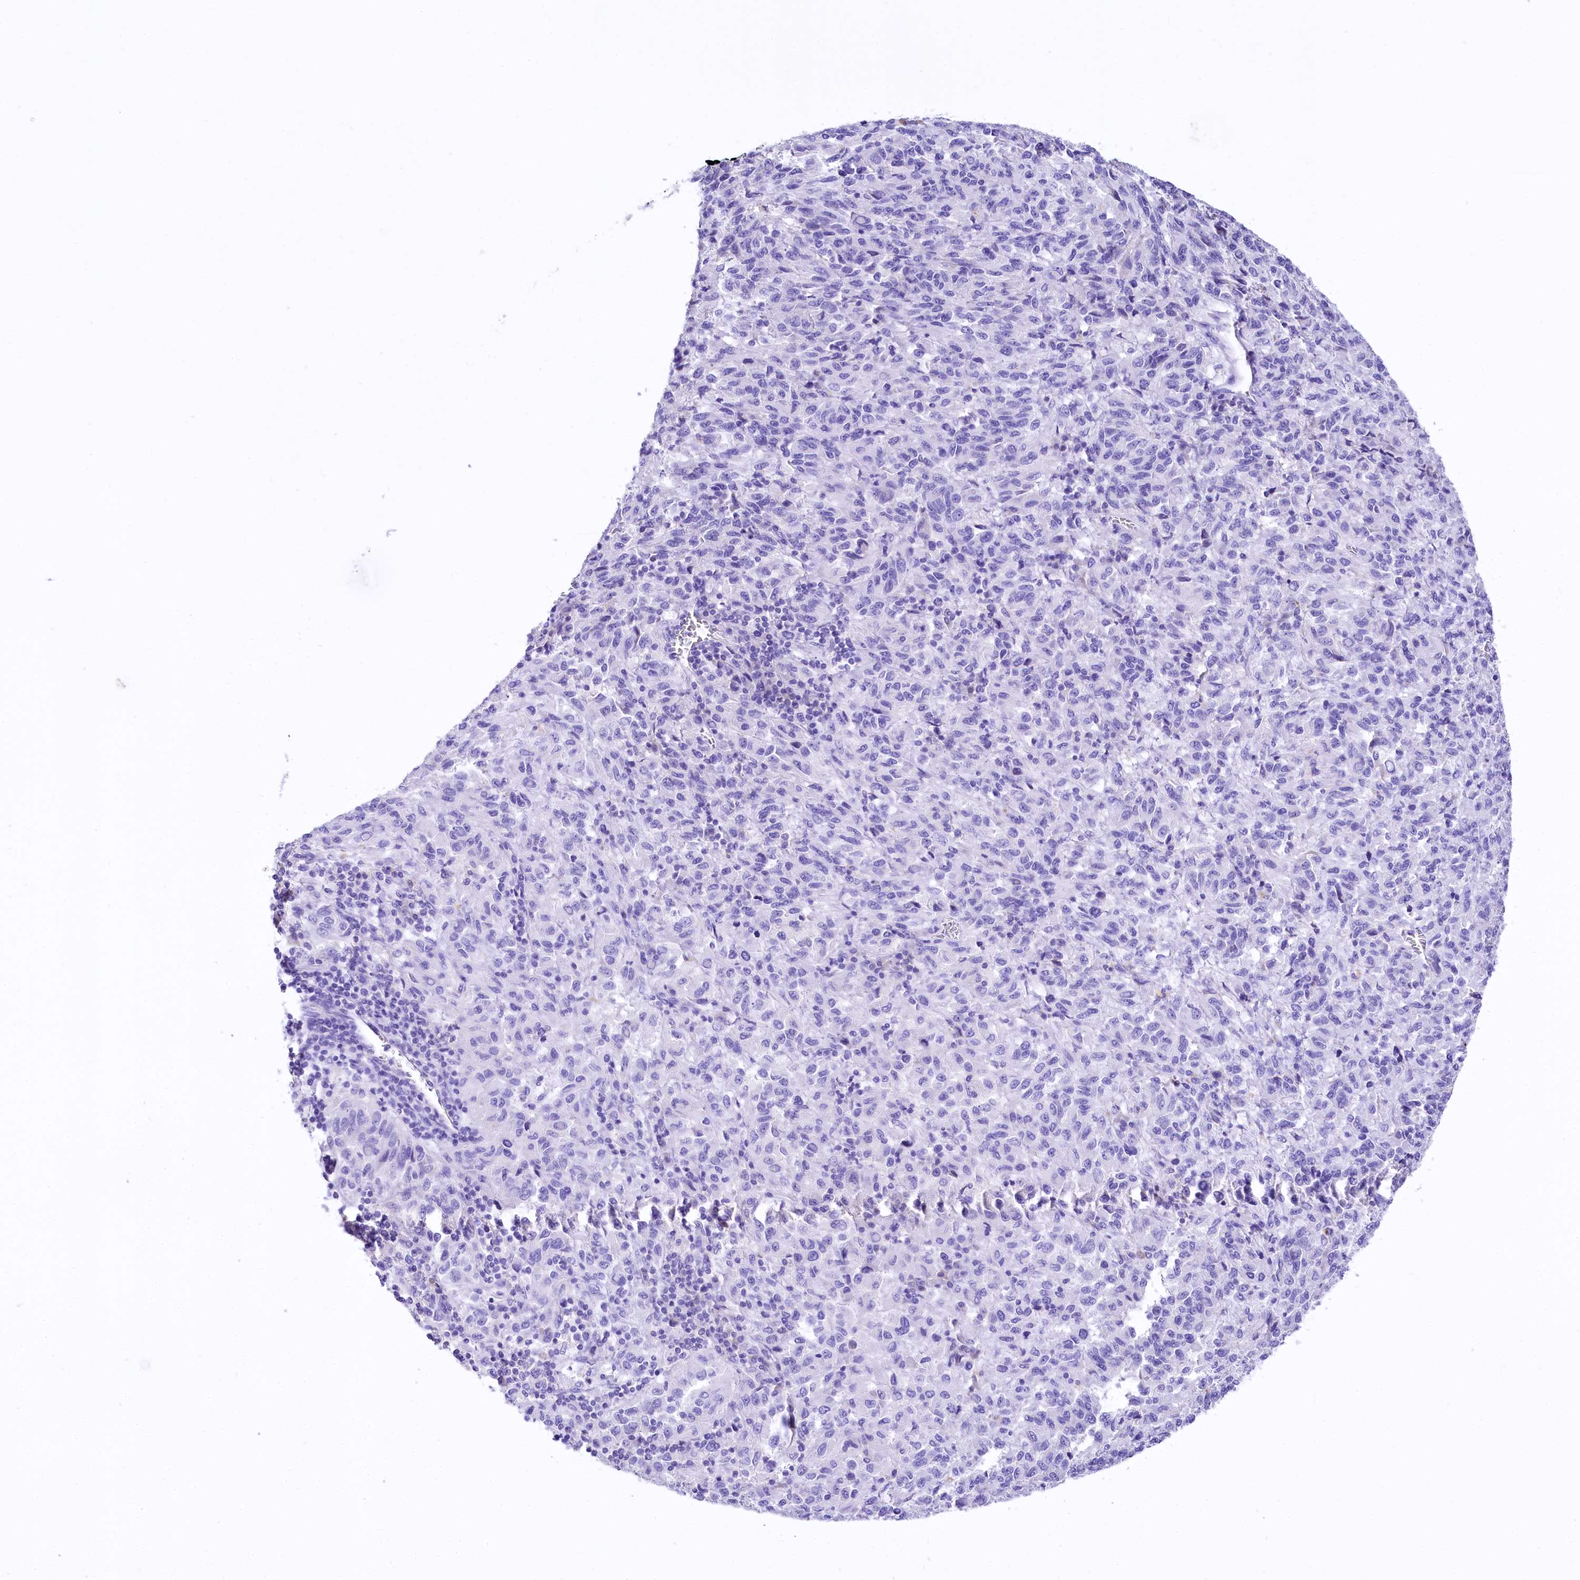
{"staining": {"intensity": "negative", "quantity": "none", "location": "none"}, "tissue": "melanoma", "cell_type": "Tumor cells", "image_type": "cancer", "snomed": [{"axis": "morphology", "description": "Malignant melanoma, Metastatic site"}, {"axis": "topography", "description": "Lung"}], "caption": "Protein analysis of malignant melanoma (metastatic site) demonstrates no significant positivity in tumor cells.", "gene": "A2ML1", "patient": {"sex": "male", "age": 64}}